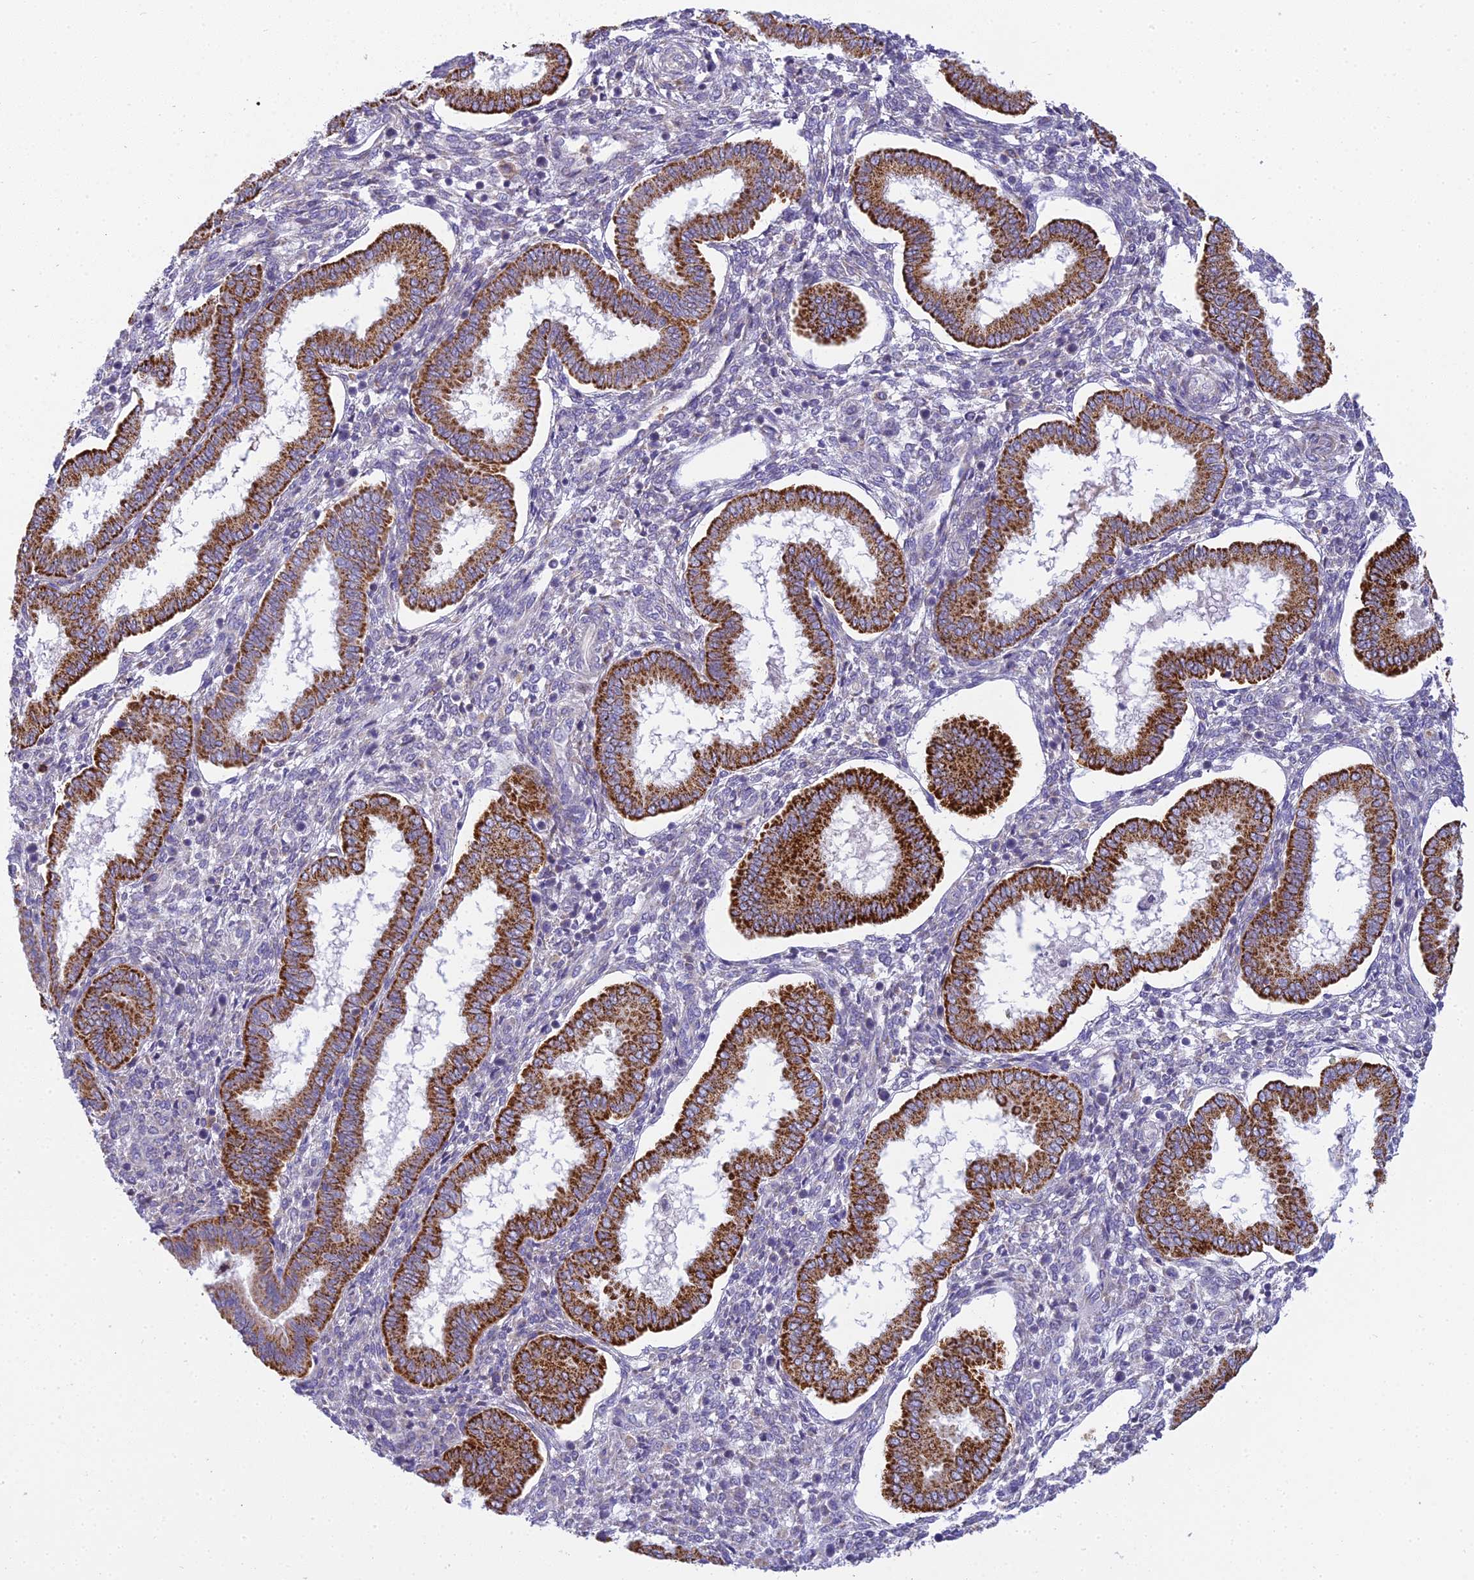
{"staining": {"intensity": "weak", "quantity": "<25%", "location": "cytoplasmic/membranous"}, "tissue": "endometrium", "cell_type": "Cells in endometrial stroma", "image_type": "normal", "snomed": [{"axis": "morphology", "description": "Normal tissue, NOS"}, {"axis": "topography", "description": "Endometrium"}], "caption": "The micrograph shows no significant staining in cells in endometrial stroma of endometrium. (Immunohistochemistry (ihc), brightfield microscopy, high magnification).", "gene": "CLCN7", "patient": {"sex": "female", "age": 24}}